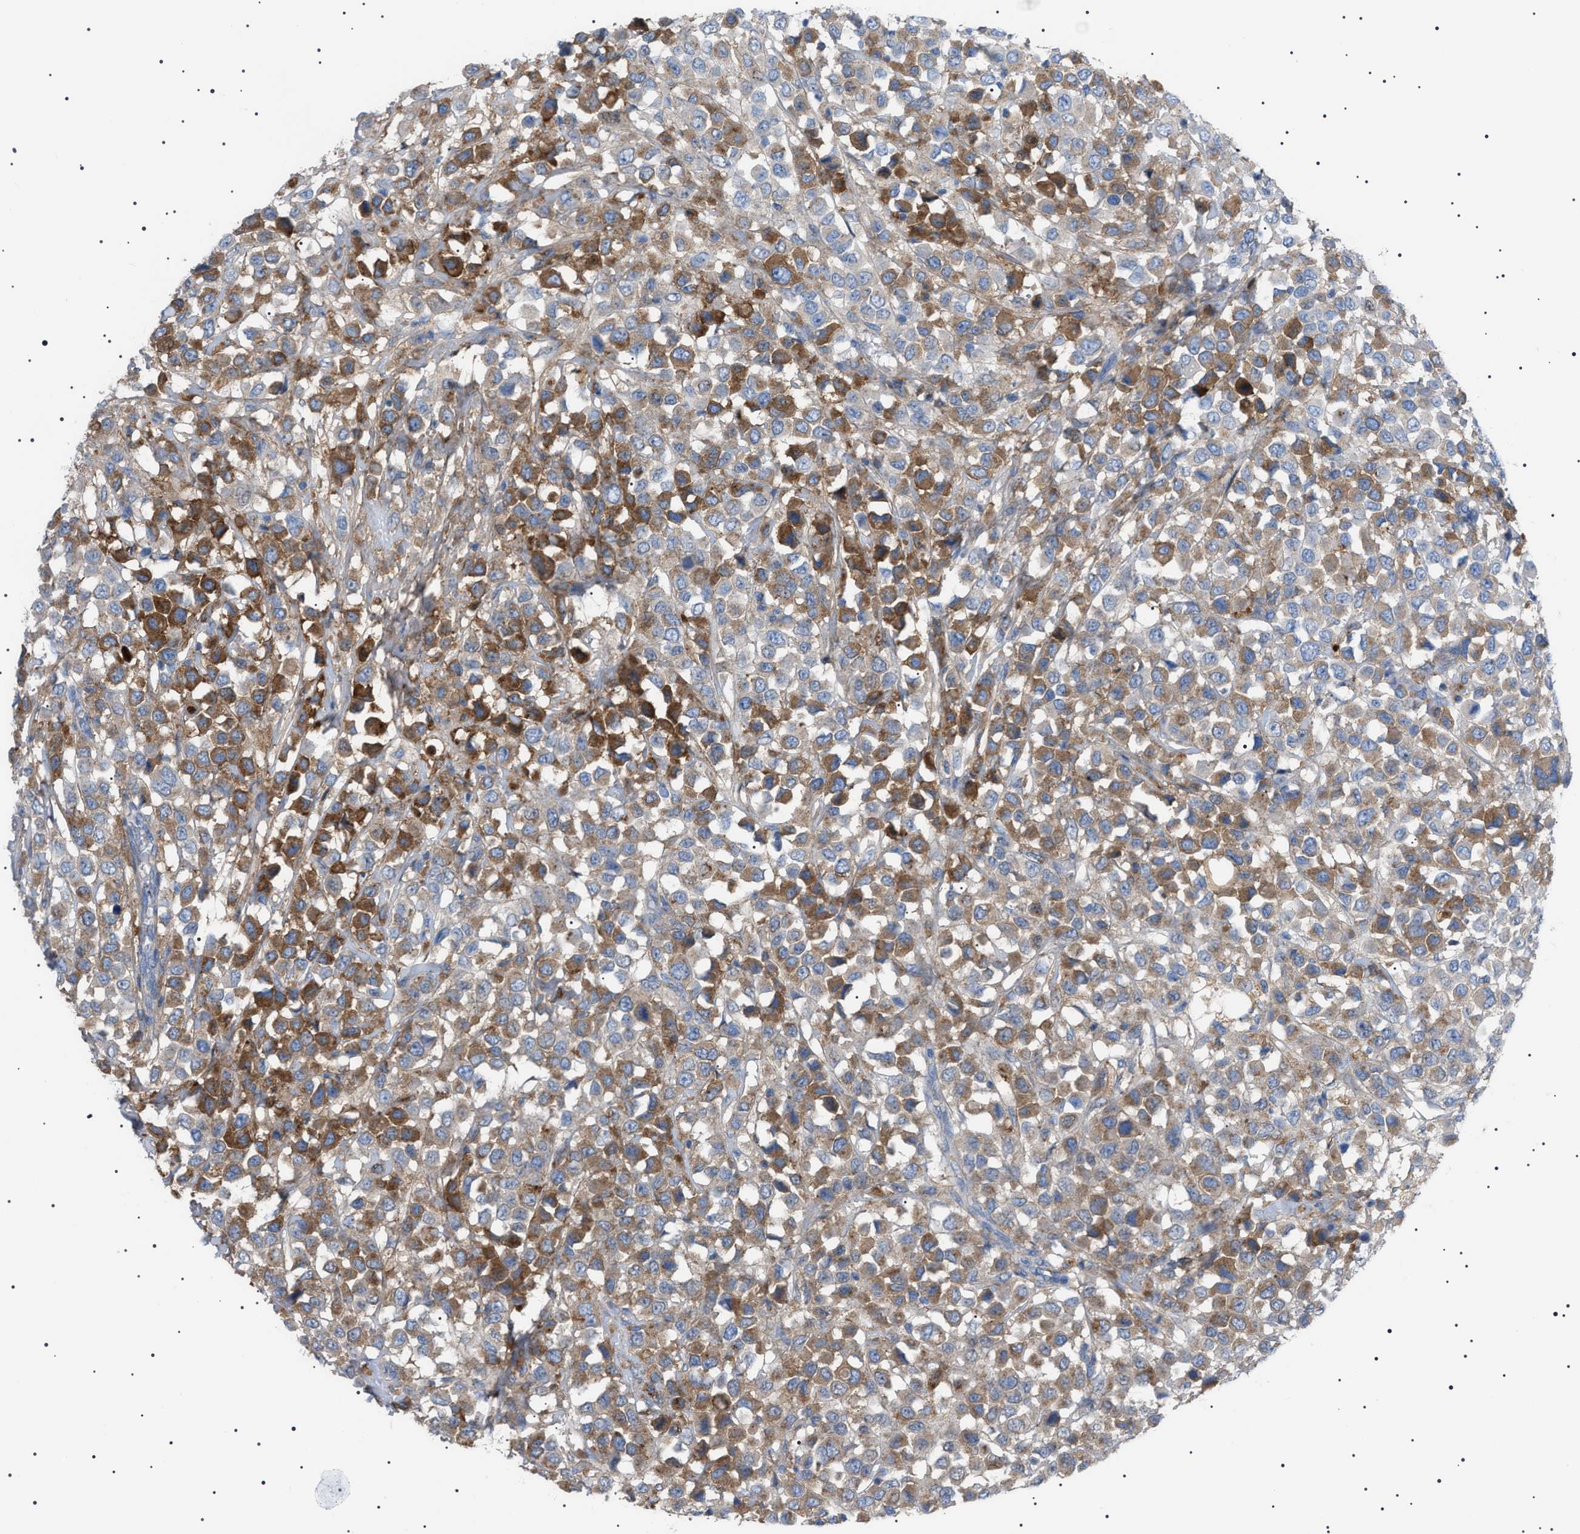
{"staining": {"intensity": "moderate", "quantity": "<25%", "location": "cytoplasmic/membranous"}, "tissue": "breast cancer", "cell_type": "Tumor cells", "image_type": "cancer", "snomed": [{"axis": "morphology", "description": "Duct carcinoma"}, {"axis": "topography", "description": "Breast"}], "caption": "Intraductal carcinoma (breast) stained with immunohistochemistry displays moderate cytoplasmic/membranous positivity in about <25% of tumor cells.", "gene": "LPA", "patient": {"sex": "female", "age": 61}}